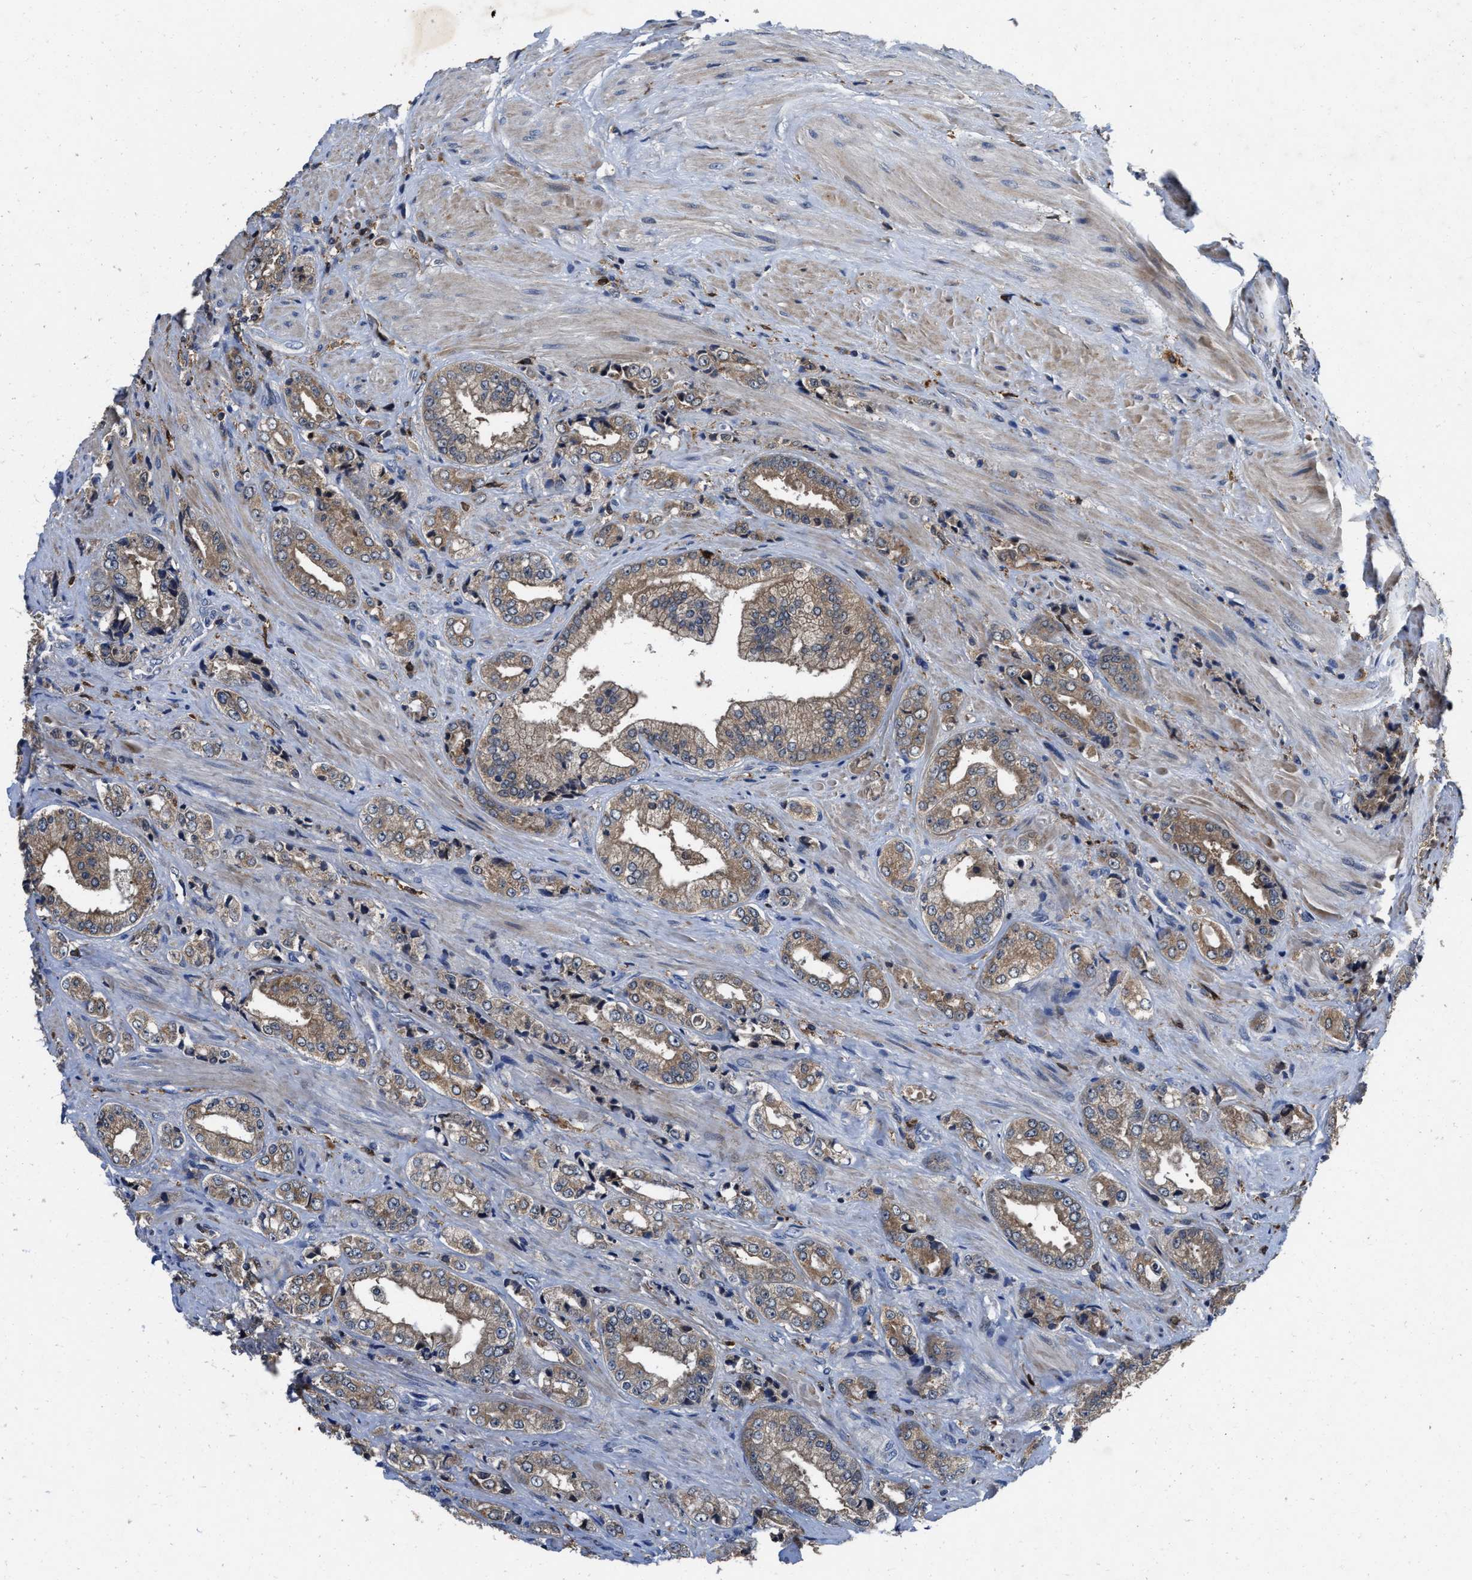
{"staining": {"intensity": "moderate", "quantity": ">75%", "location": "cytoplasmic/membranous"}, "tissue": "prostate cancer", "cell_type": "Tumor cells", "image_type": "cancer", "snomed": [{"axis": "morphology", "description": "Adenocarcinoma, High grade"}, {"axis": "topography", "description": "Prostate"}], "caption": "Protein expression analysis of human prostate cancer reveals moderate cytoplasmic/membranous staining in approximately >75% of tumor cells.", "gene": "RGS10", "patient": {"sex": "male", "age": 61}}